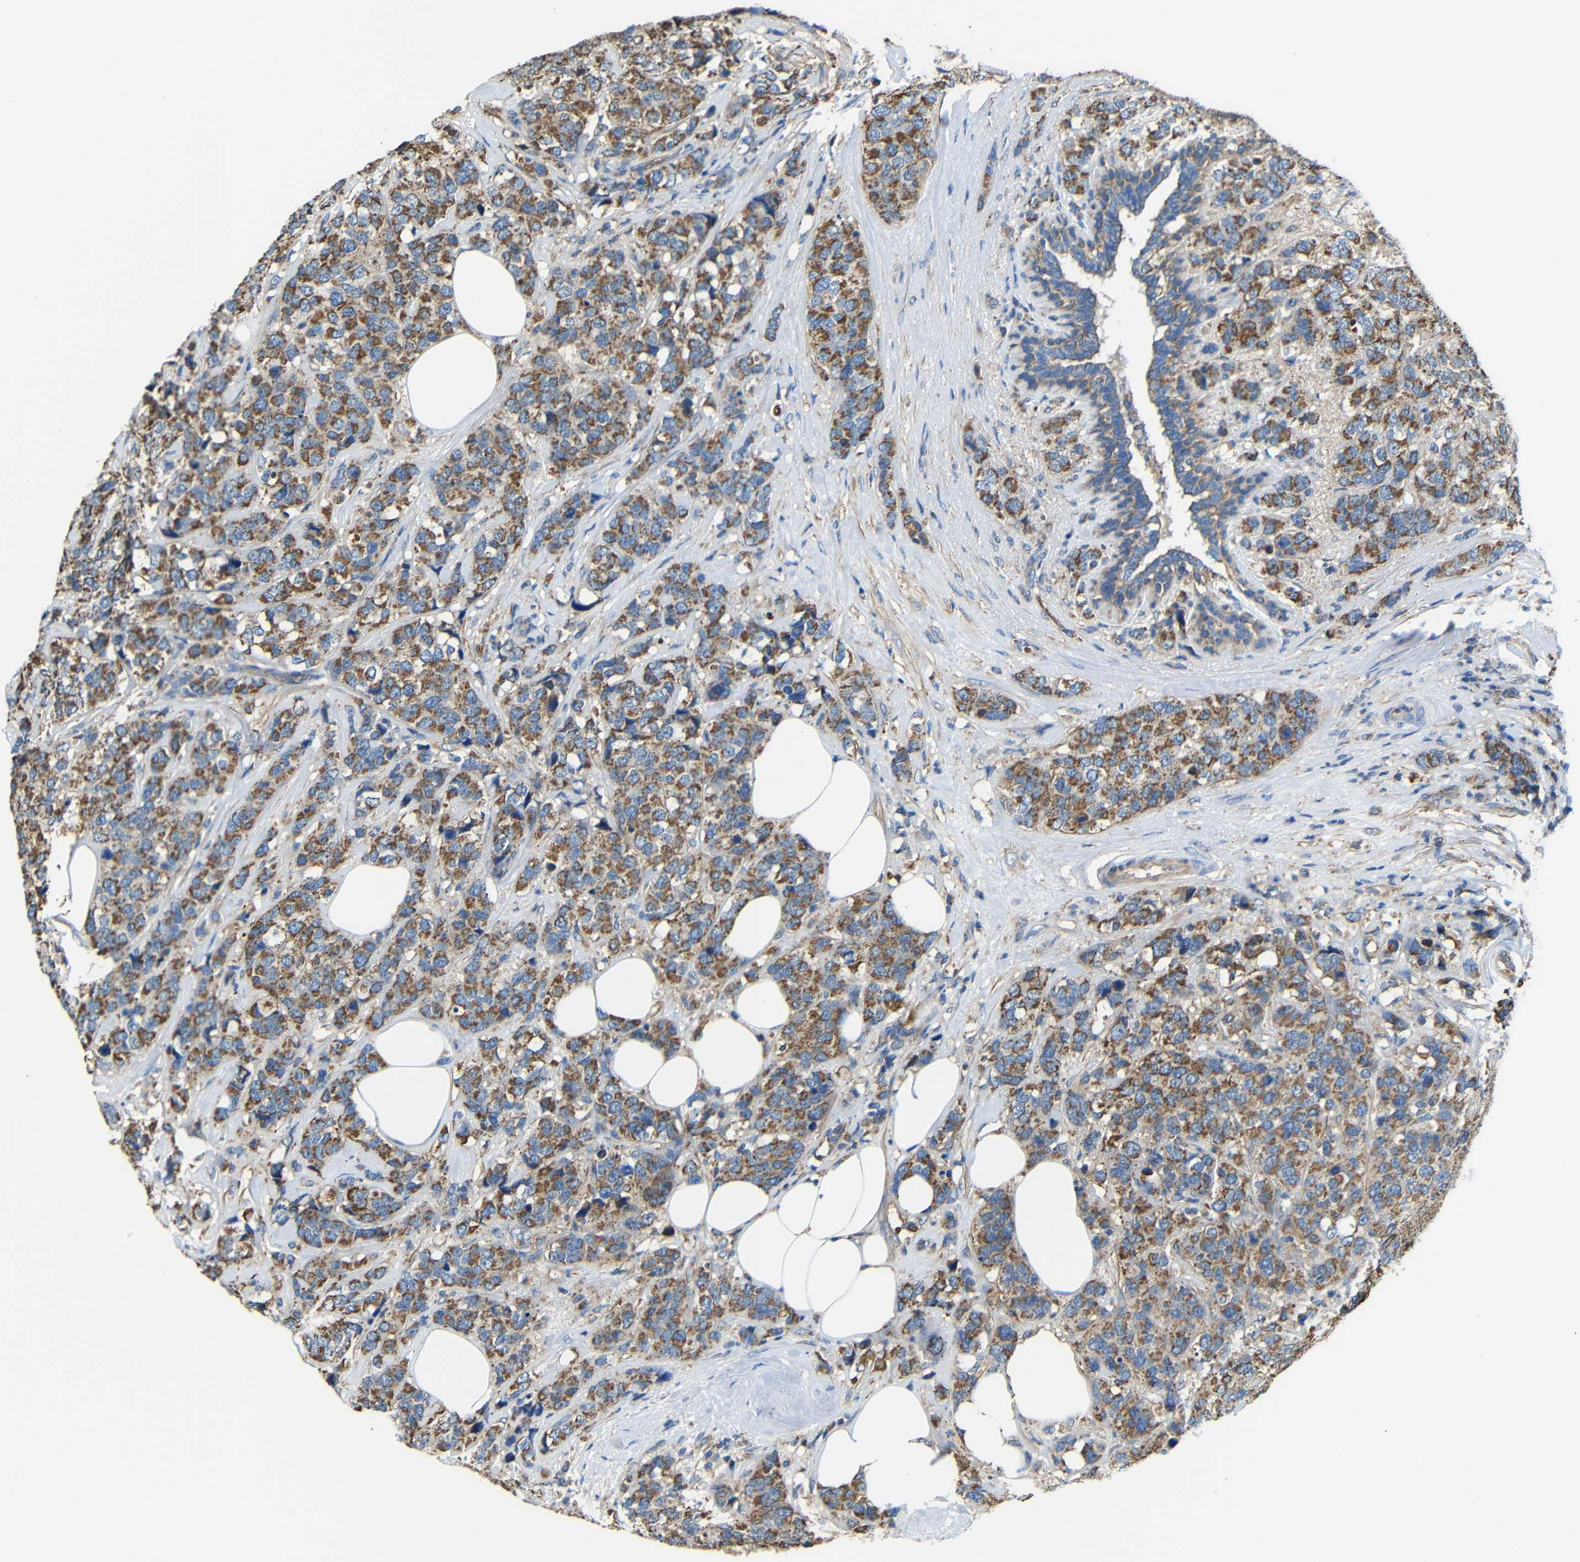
{"staining": {"intensity": "strong", "quantity": ">75%", "location": "cytoplasmic/membranous"}, "tissue": "breast cancer", "cell_type": "Tumor cells", "image_type": "cancer", "snomed": [{"axis": "morphology", "description": "Lobular carcinoma"}, {"axis": "topography", "description": "Breast"}], "caption": "This is an image of IHC staining of breast cancer, which shows strong expression in the cytoplasmic/membranous of tumor cells.", "gene": "INTS6L", "patient": {"sex": "female", "age": 59}}